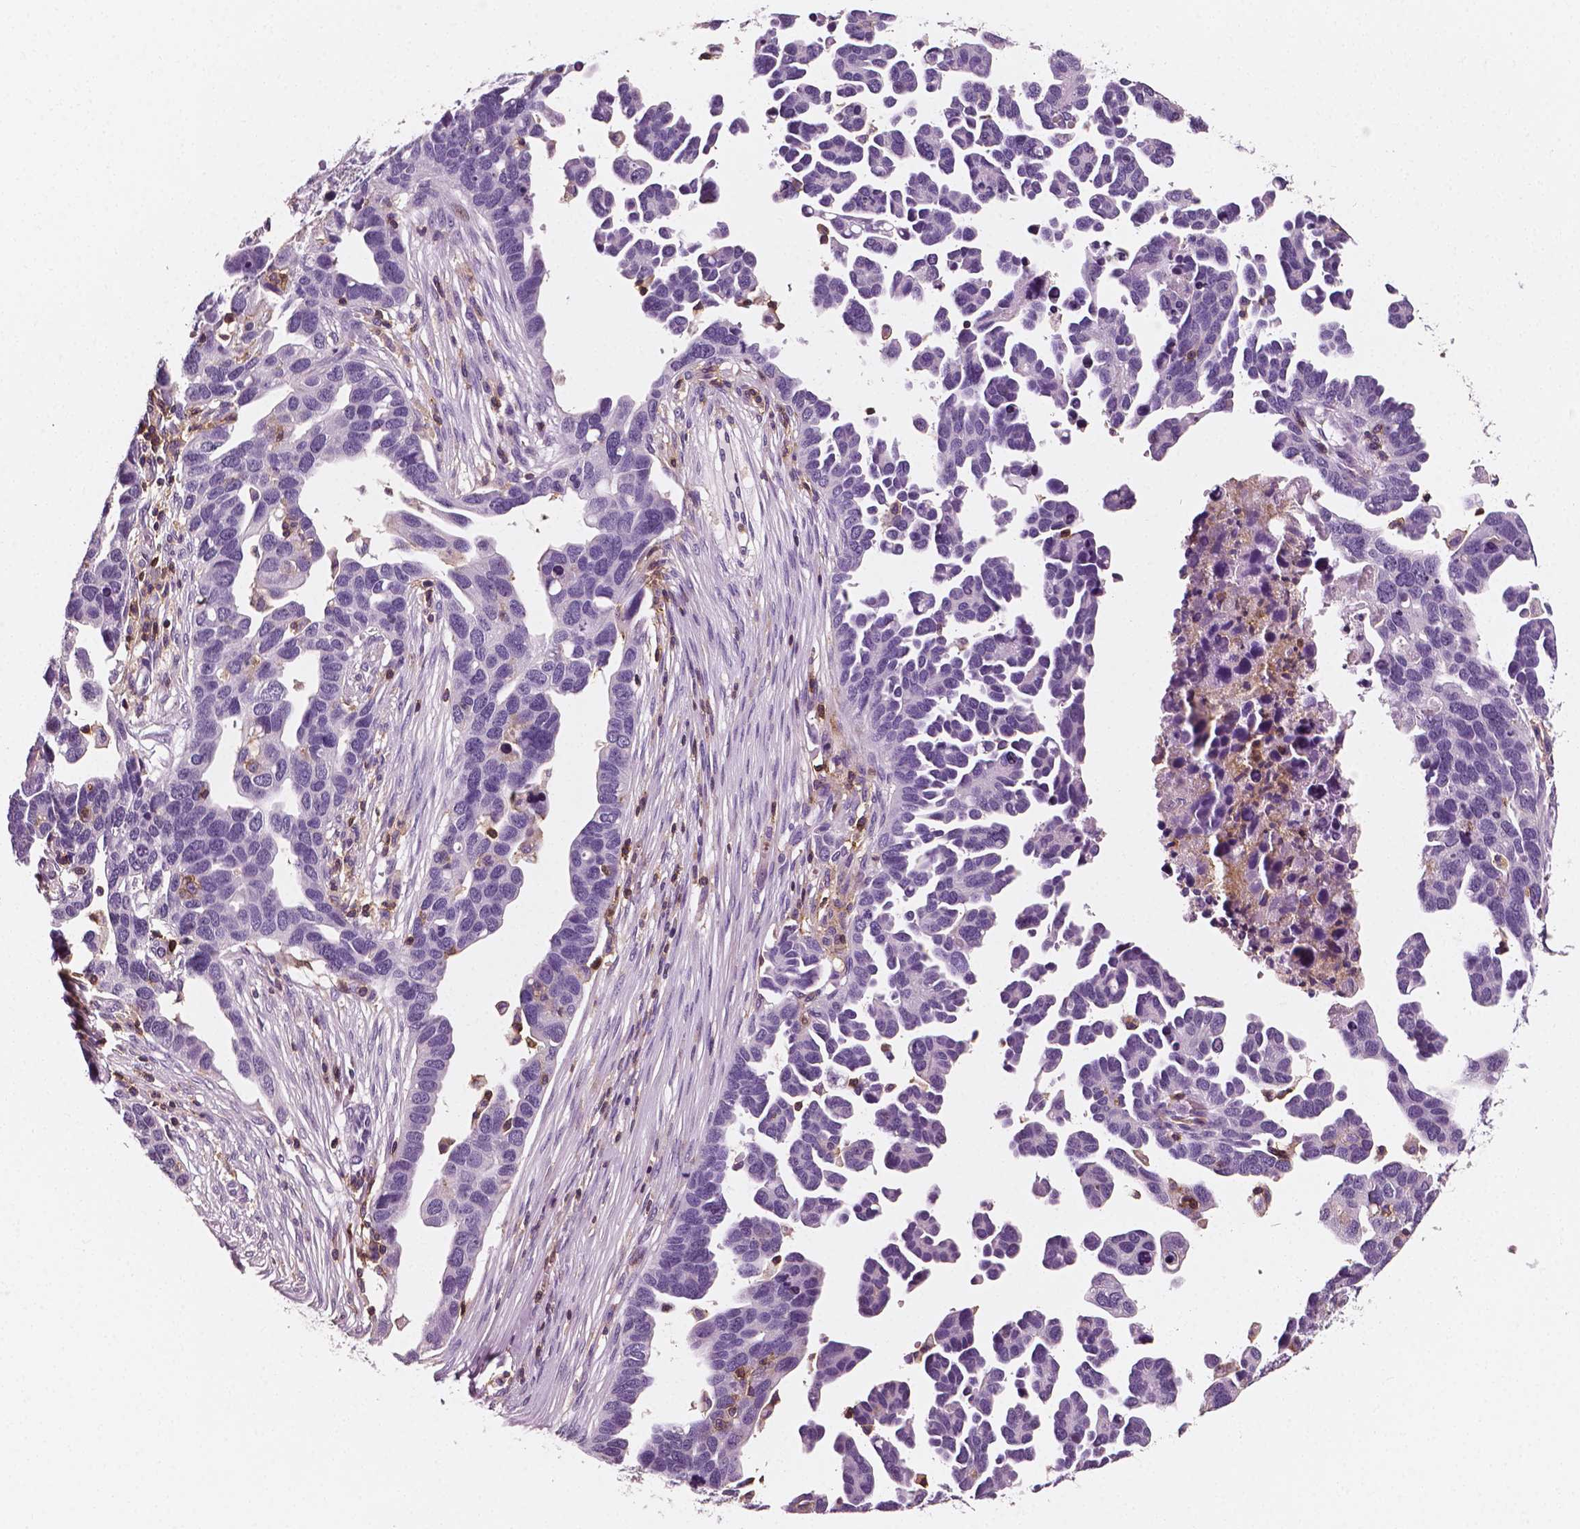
{"staining": {"intensity": "negative", "quantity": "none", "location": "none"}, "tissue": "ovarian cancer", "cell_type": "Tumor cells", "image_type": "cancer", "snomed": [{"axis": "morphology", "description": "Cystadenocarcinoma, serous, NOS"}, {"axis": "topography", "description": "Ovary"}], "caption": "IHC image of neoplastic tissue: serous cystadenocarcinoma (ovarian) stained with DAB exhibits no significant protein positivity in tumor cells.", "gene": "PTPRC", "patient": {"sex": "female", "age": 54}}